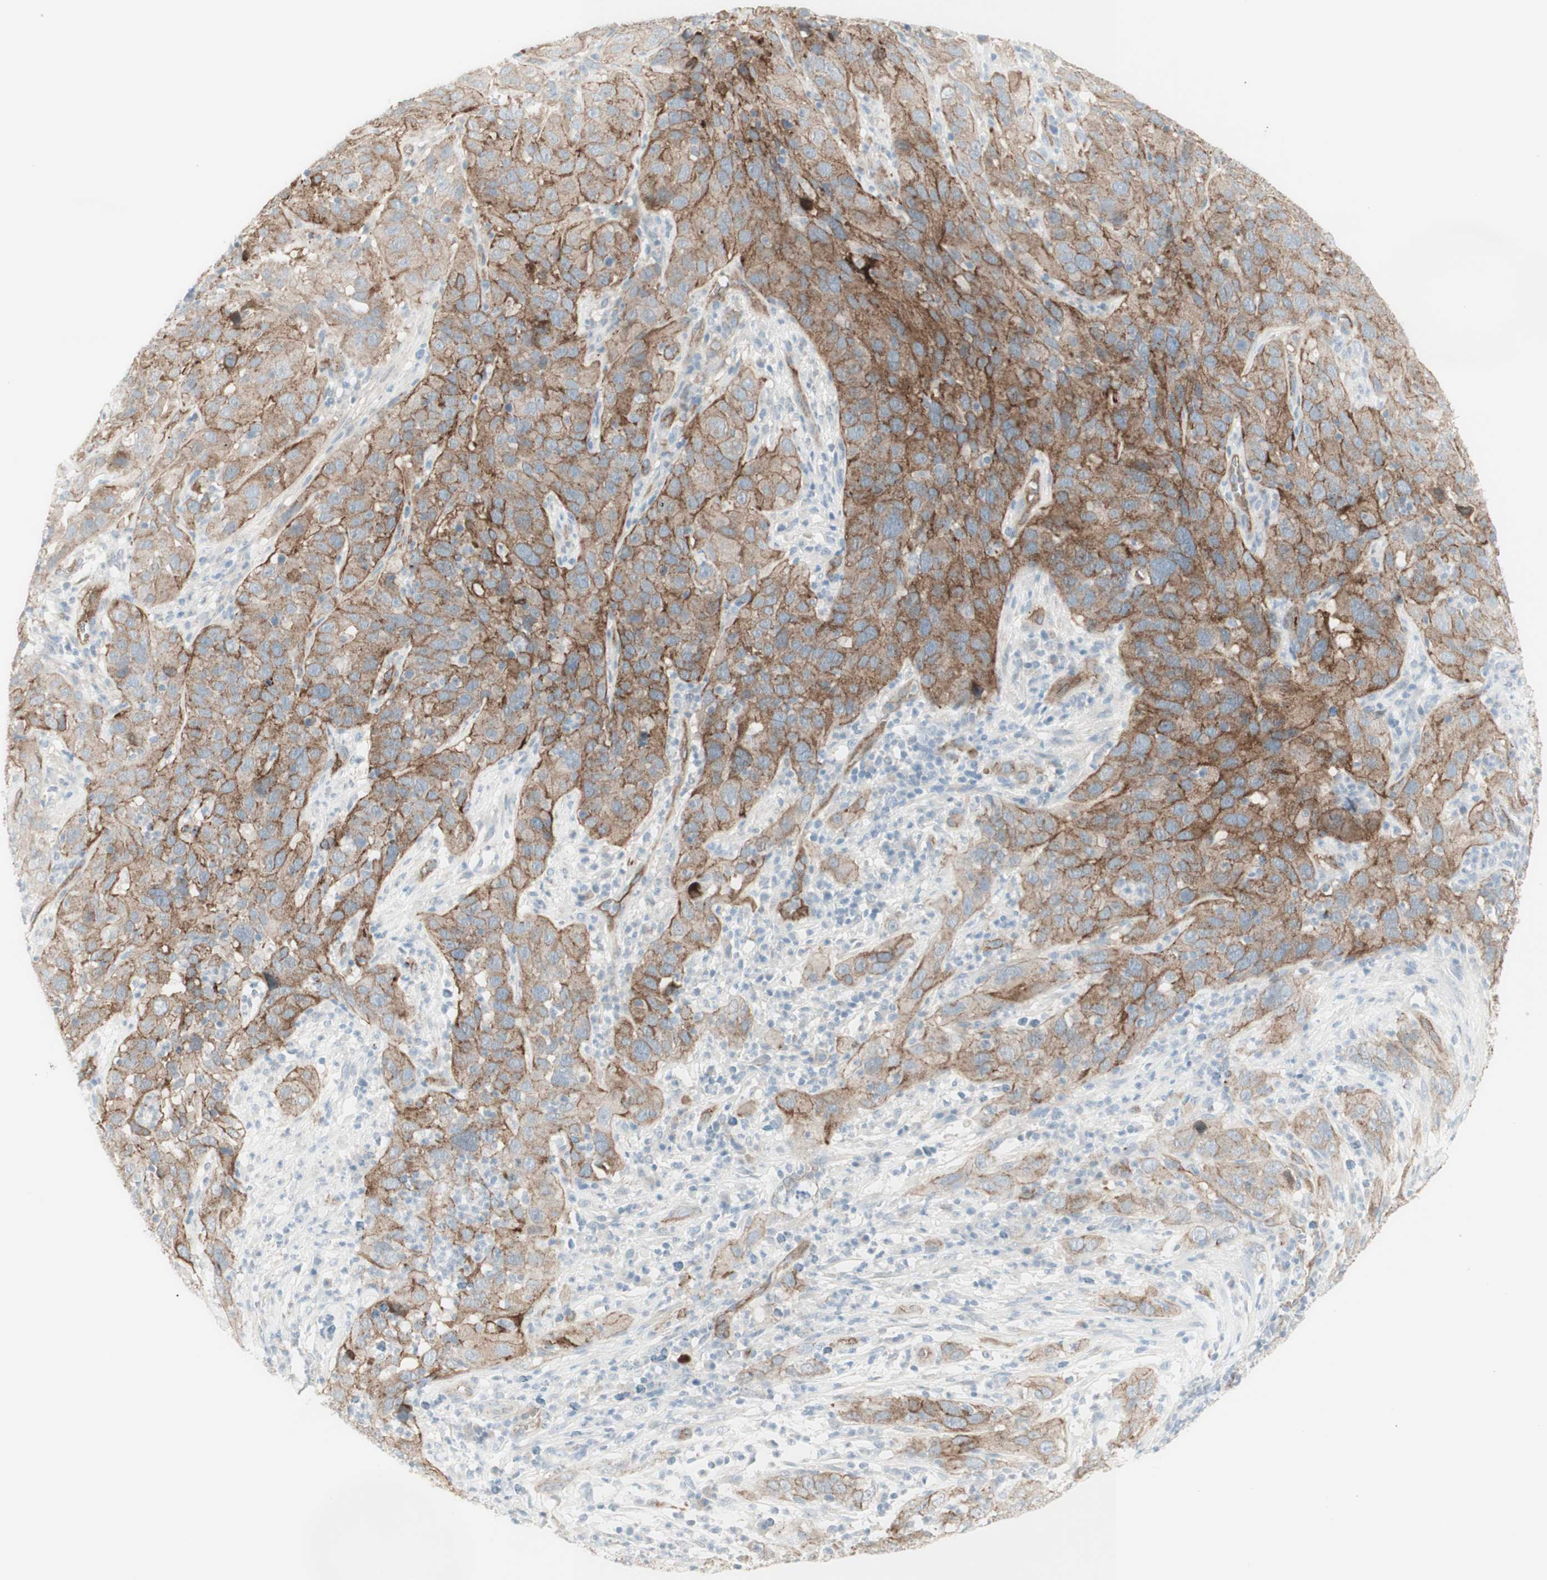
{"staining": {"intensity": "moderate", "quantity": "25%-75%", "location": "cytoplasmic/membranous"}, "tissue": "cervical cancer", "cell_type": "Tumor cells", "image_type": "cancer", "snomed": [{"axis": "morphology", "description": "Squamous cell carcinoma, NOS"}, {"axis": "topography", "description": "Cervix"}], "caption": "Immunohistochemistry photomicrograph of human cervical squamous cell carcinoma stained for a protein (brown), which exhibits medium levels of moderate cytoplasmic/membranous positivity in approximately 25%-75% of tumor cells.", "gene": "MYO6", "patient": {"sex": "female", "age": 32}}